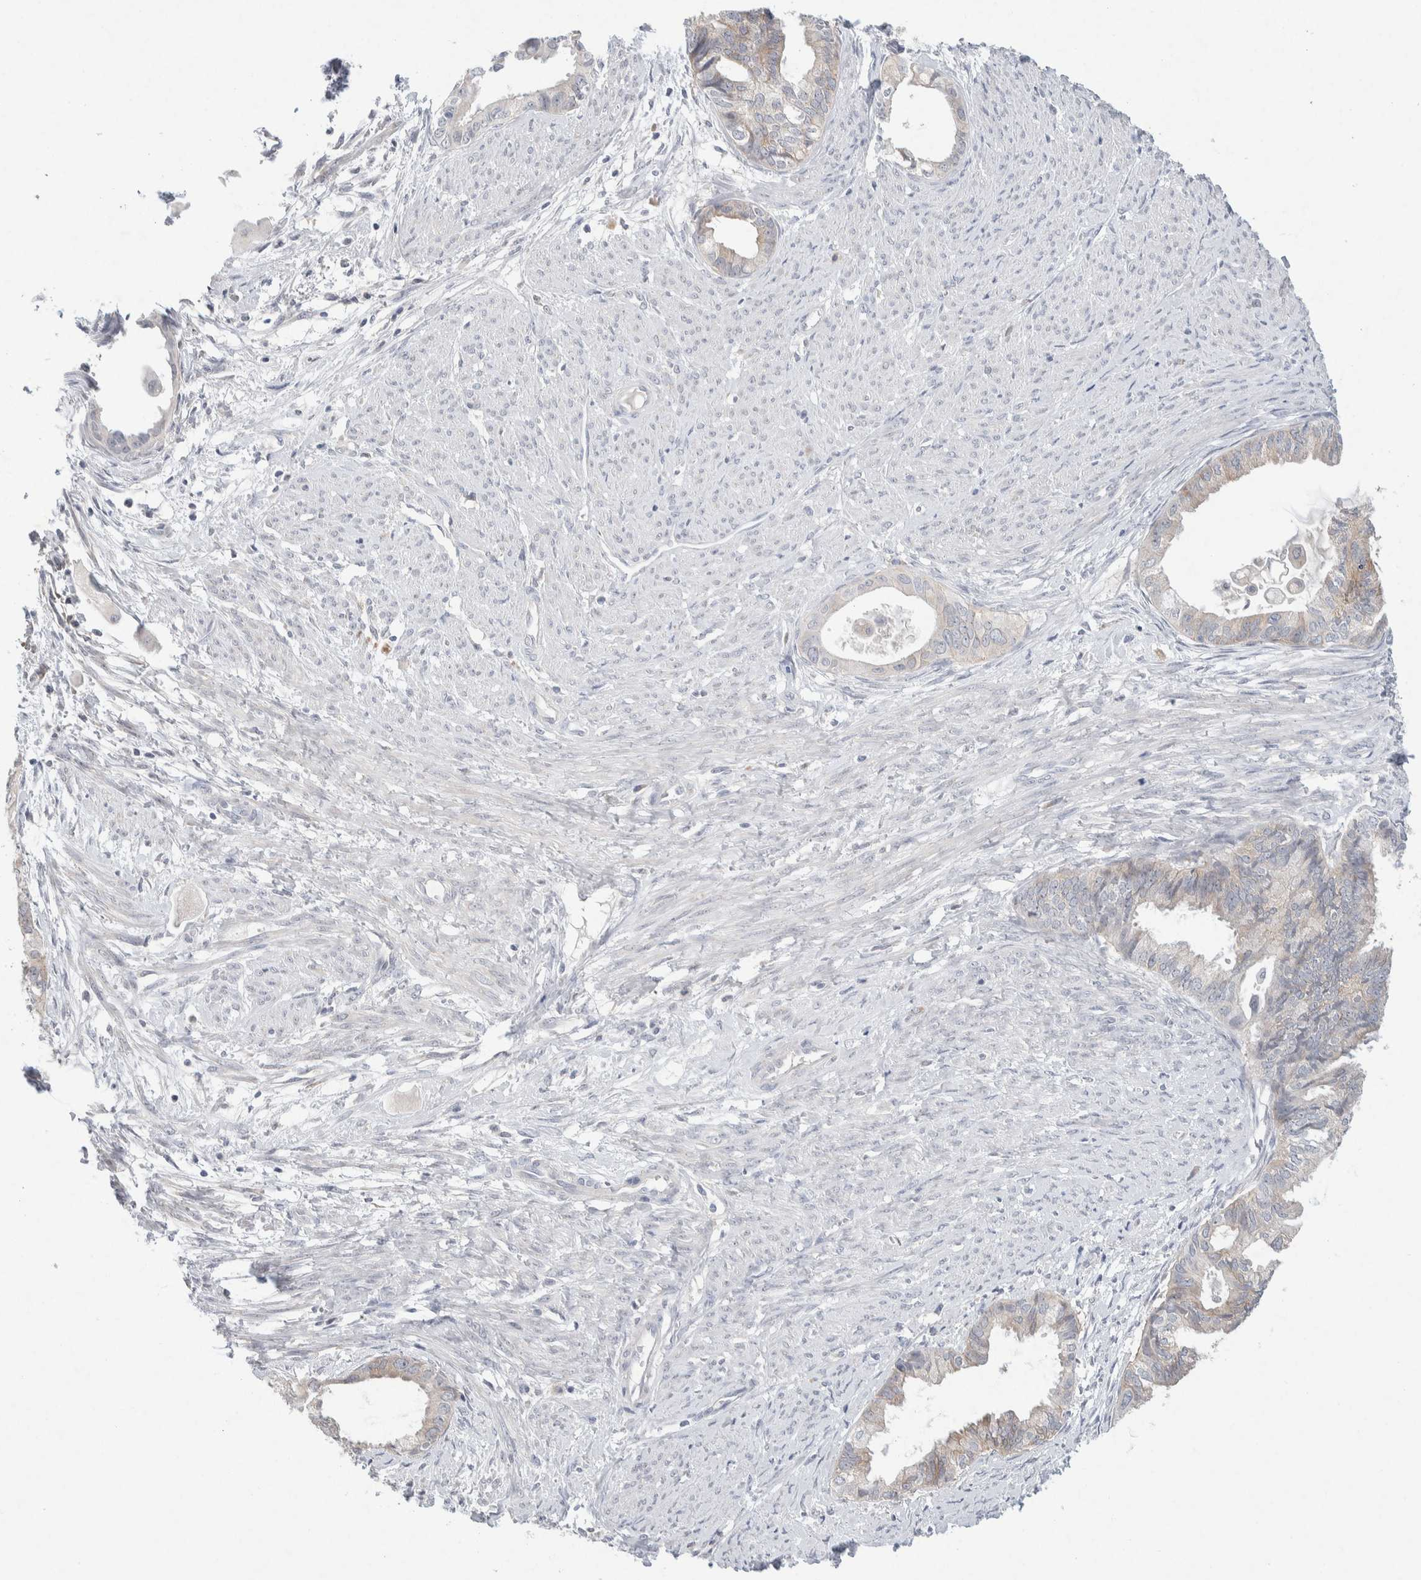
{"staining": {"intensity": "weak", "quantity": "<25%", "location": "cytoplasmic/membranous"}, "tissue": "cervical cancer", "cell_type": "Tumor cells", "image_type": "cancer", "snomed": [{"axis": "morphology", "description": "Normal tissue, NOS"}, {"axis": "morphology", "description": "Adenocarcinoma, NOS"}, {"axis": "topography", "description": "Cervix"}, {"axis": "topography", "description": "Endometrium"}], "caption": "Immunohistochemistry (IHC) of cervical cancer demonstrates no expression in tumor cells.", "gene": "CMTM4", "patient": {"sex": "female", "age": 86}}